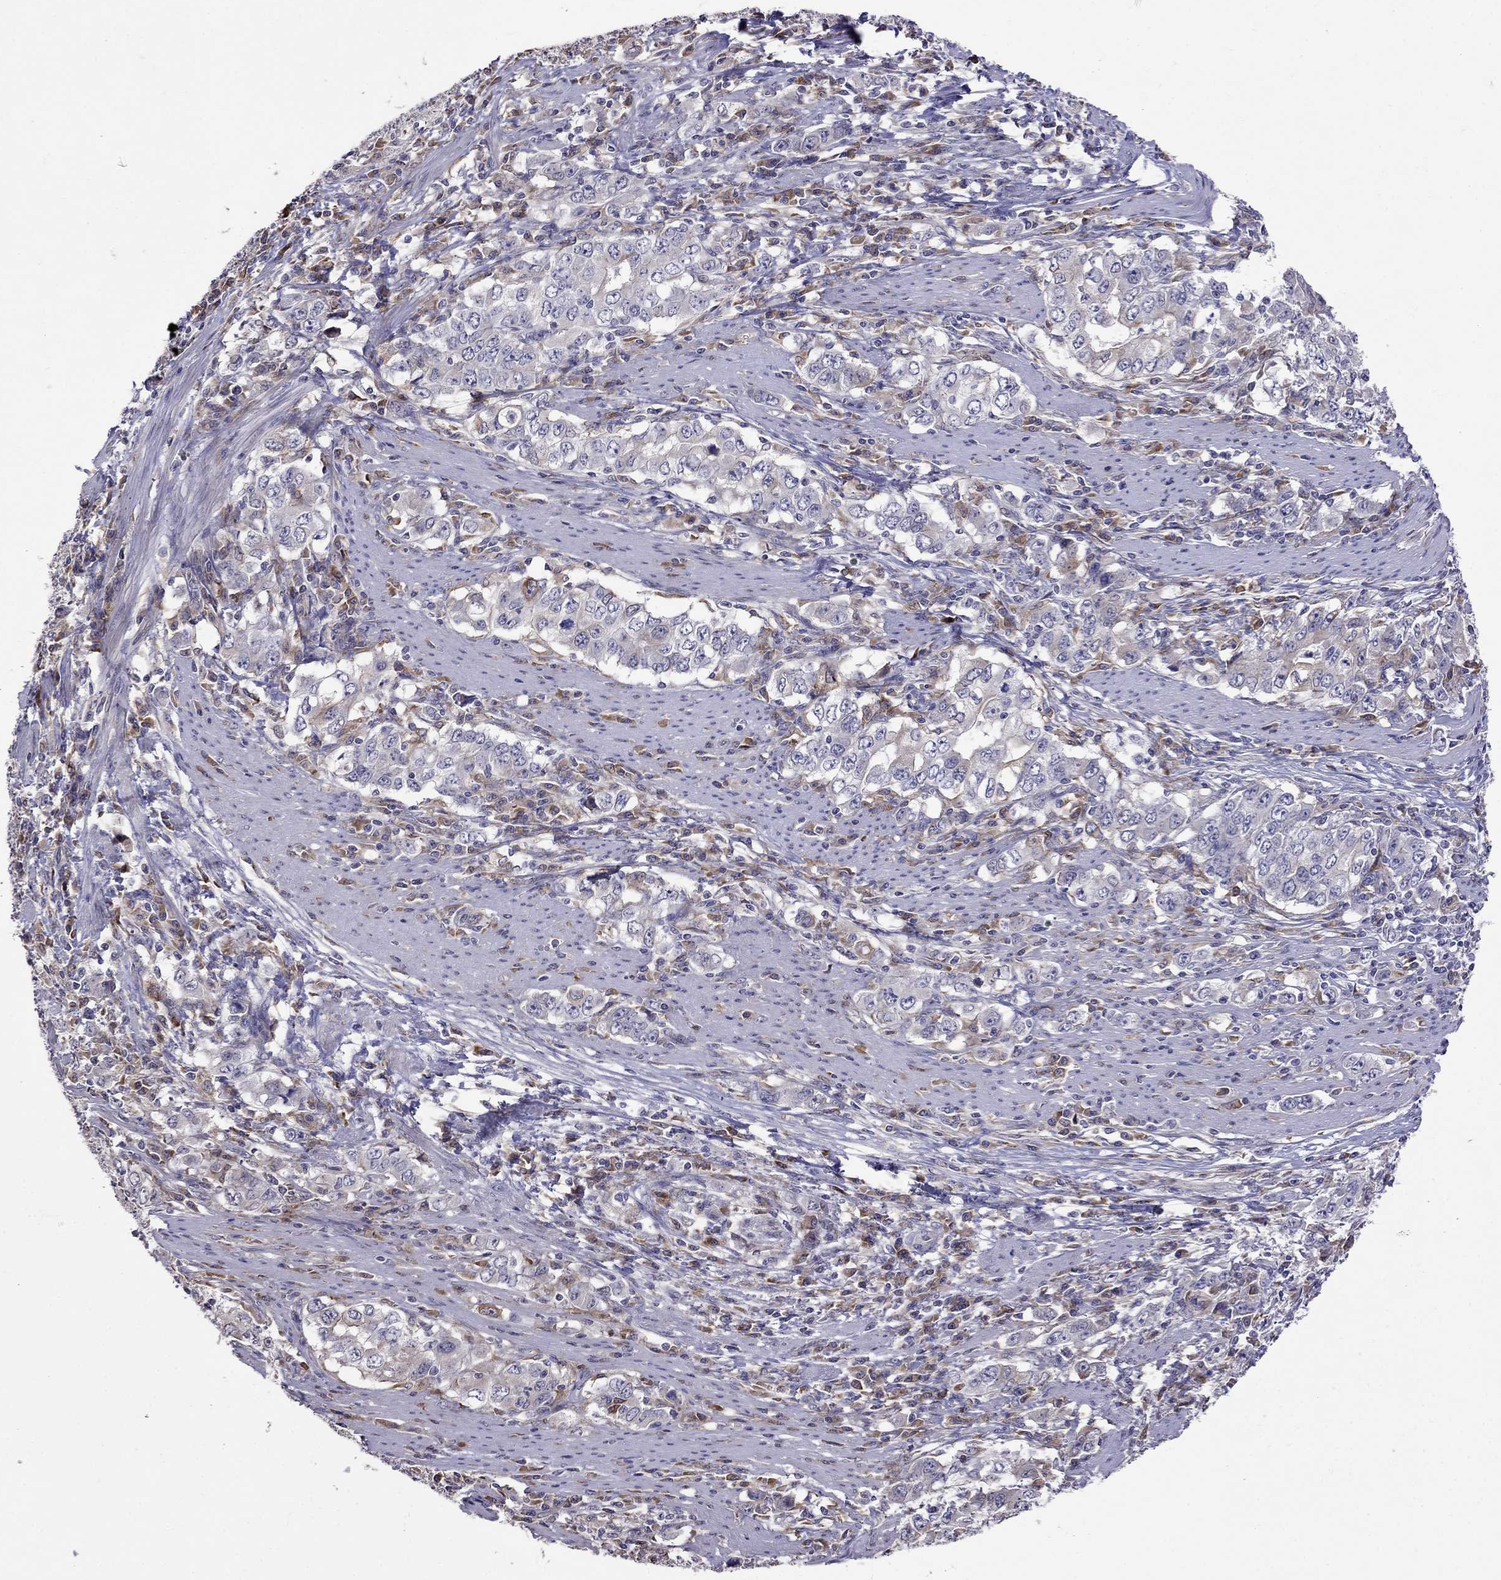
{"staining": {"intensity": "moderate", "quantity": "<25%", "location": "cytoplasmic/membranous"}, "tissue": "stomach cancer", "cell_type": "Tumor cells", "image_type": "cancer", "snomed": [{"axis": "morphology", "description": "Adenocarcinoma, NOS"}, {"axis": "topography", "description": "Stomach, lower"}], "caption": "Brown immunohistochemical staining in human adenocarcinoma (stomach) demonstrates moderate cytoplasmic/membranous staining in approximately <25% of tumor cells. Immunohistochemistry stains the protein in brown and the nuclei are stained blue.", "gene": "ADAM28", "patient": {"sex": "female", "age": 72}}